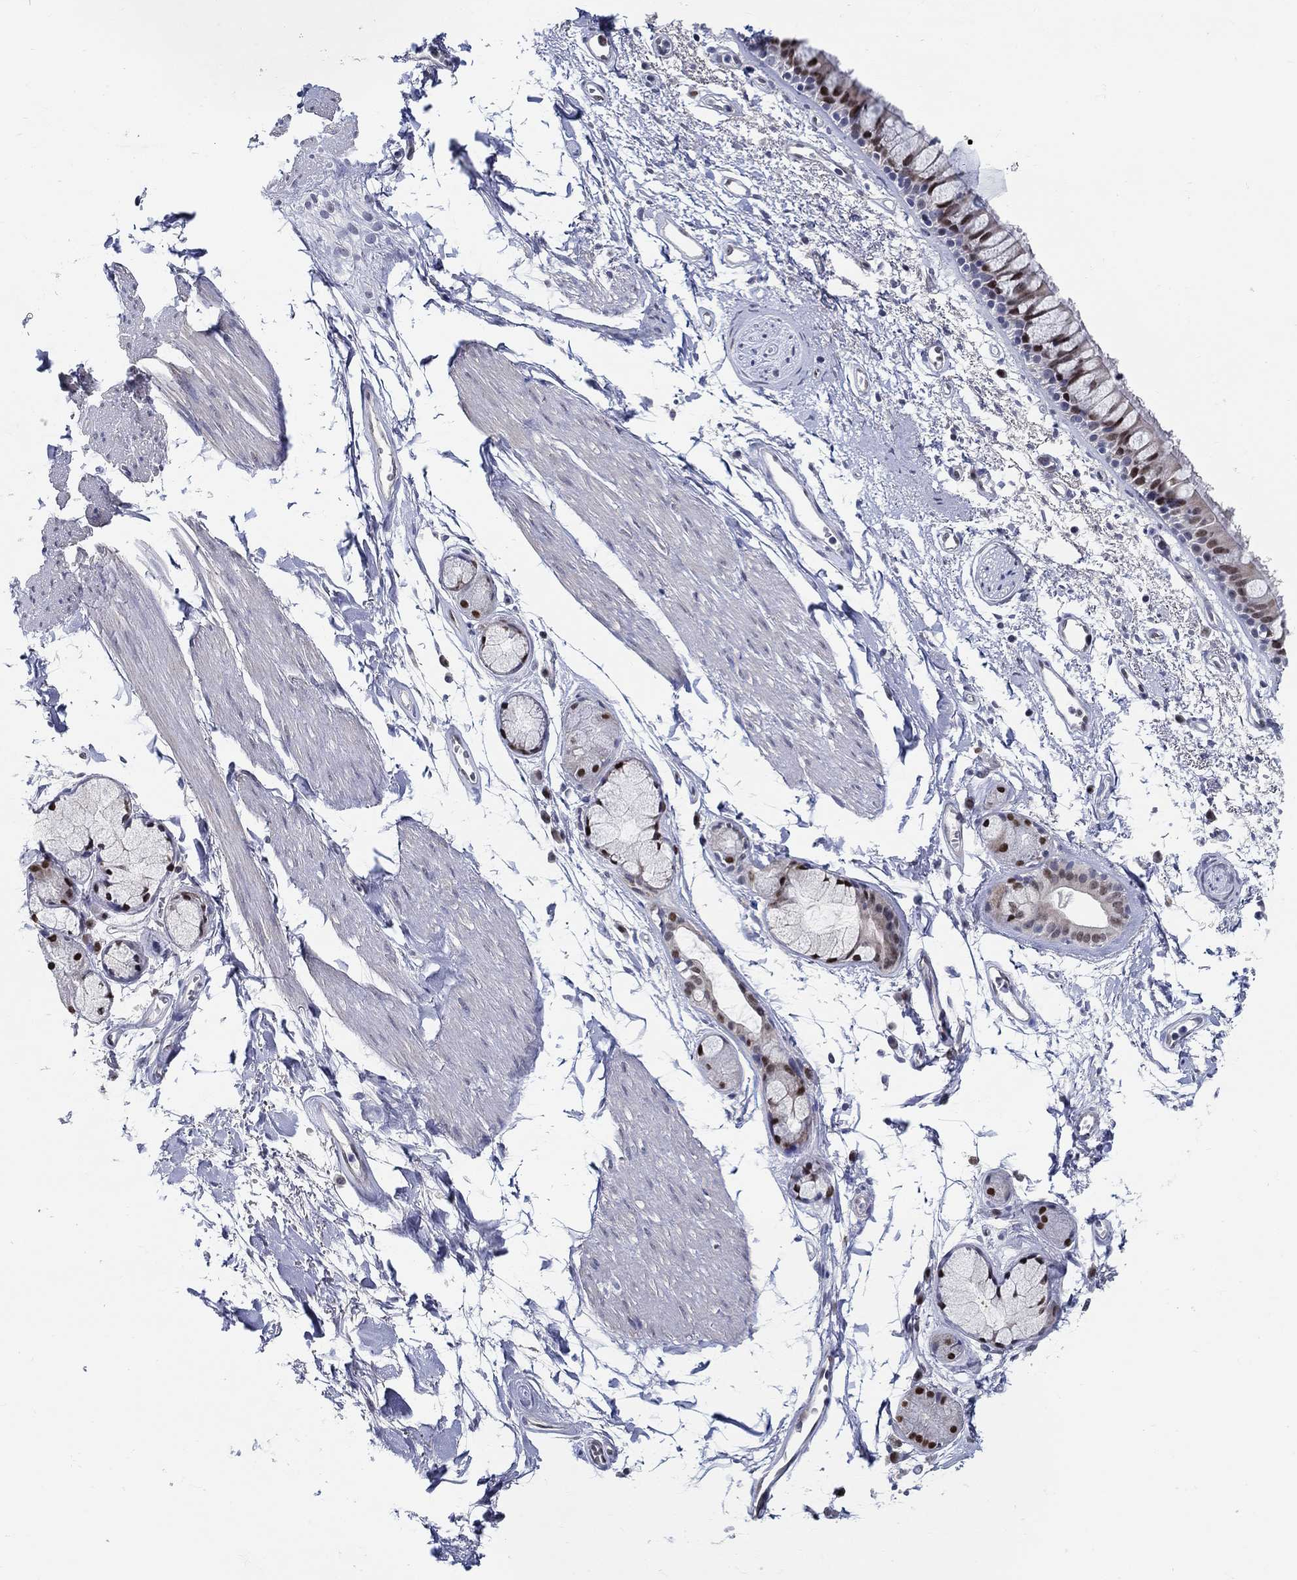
{"staining": {"intensity": "strong", "quantity": "25%-75%", "location": "nuclear"}, "tissue": "bronchus", "cell_type": "Respiratory epithelial cells", "image_type": "normal", "snomed": [{"axis": "morphology", "description": "Normal tissue, NOS"}, {"axis": "topography", "description": "Cartilage tissue"}, {"axis": "topography", "description": "Bronchus"}], "caption": "Brown immunohistochemical staining in normal human bronchus reveals strong nuclear staining in approximately 25%-75% of respiratory epithelial cells. (brown staining indicates protein expression, while blue staining denotes nuclei).", "gene": "C16orf46", "patient": {"sex": "male", "age": 66}}